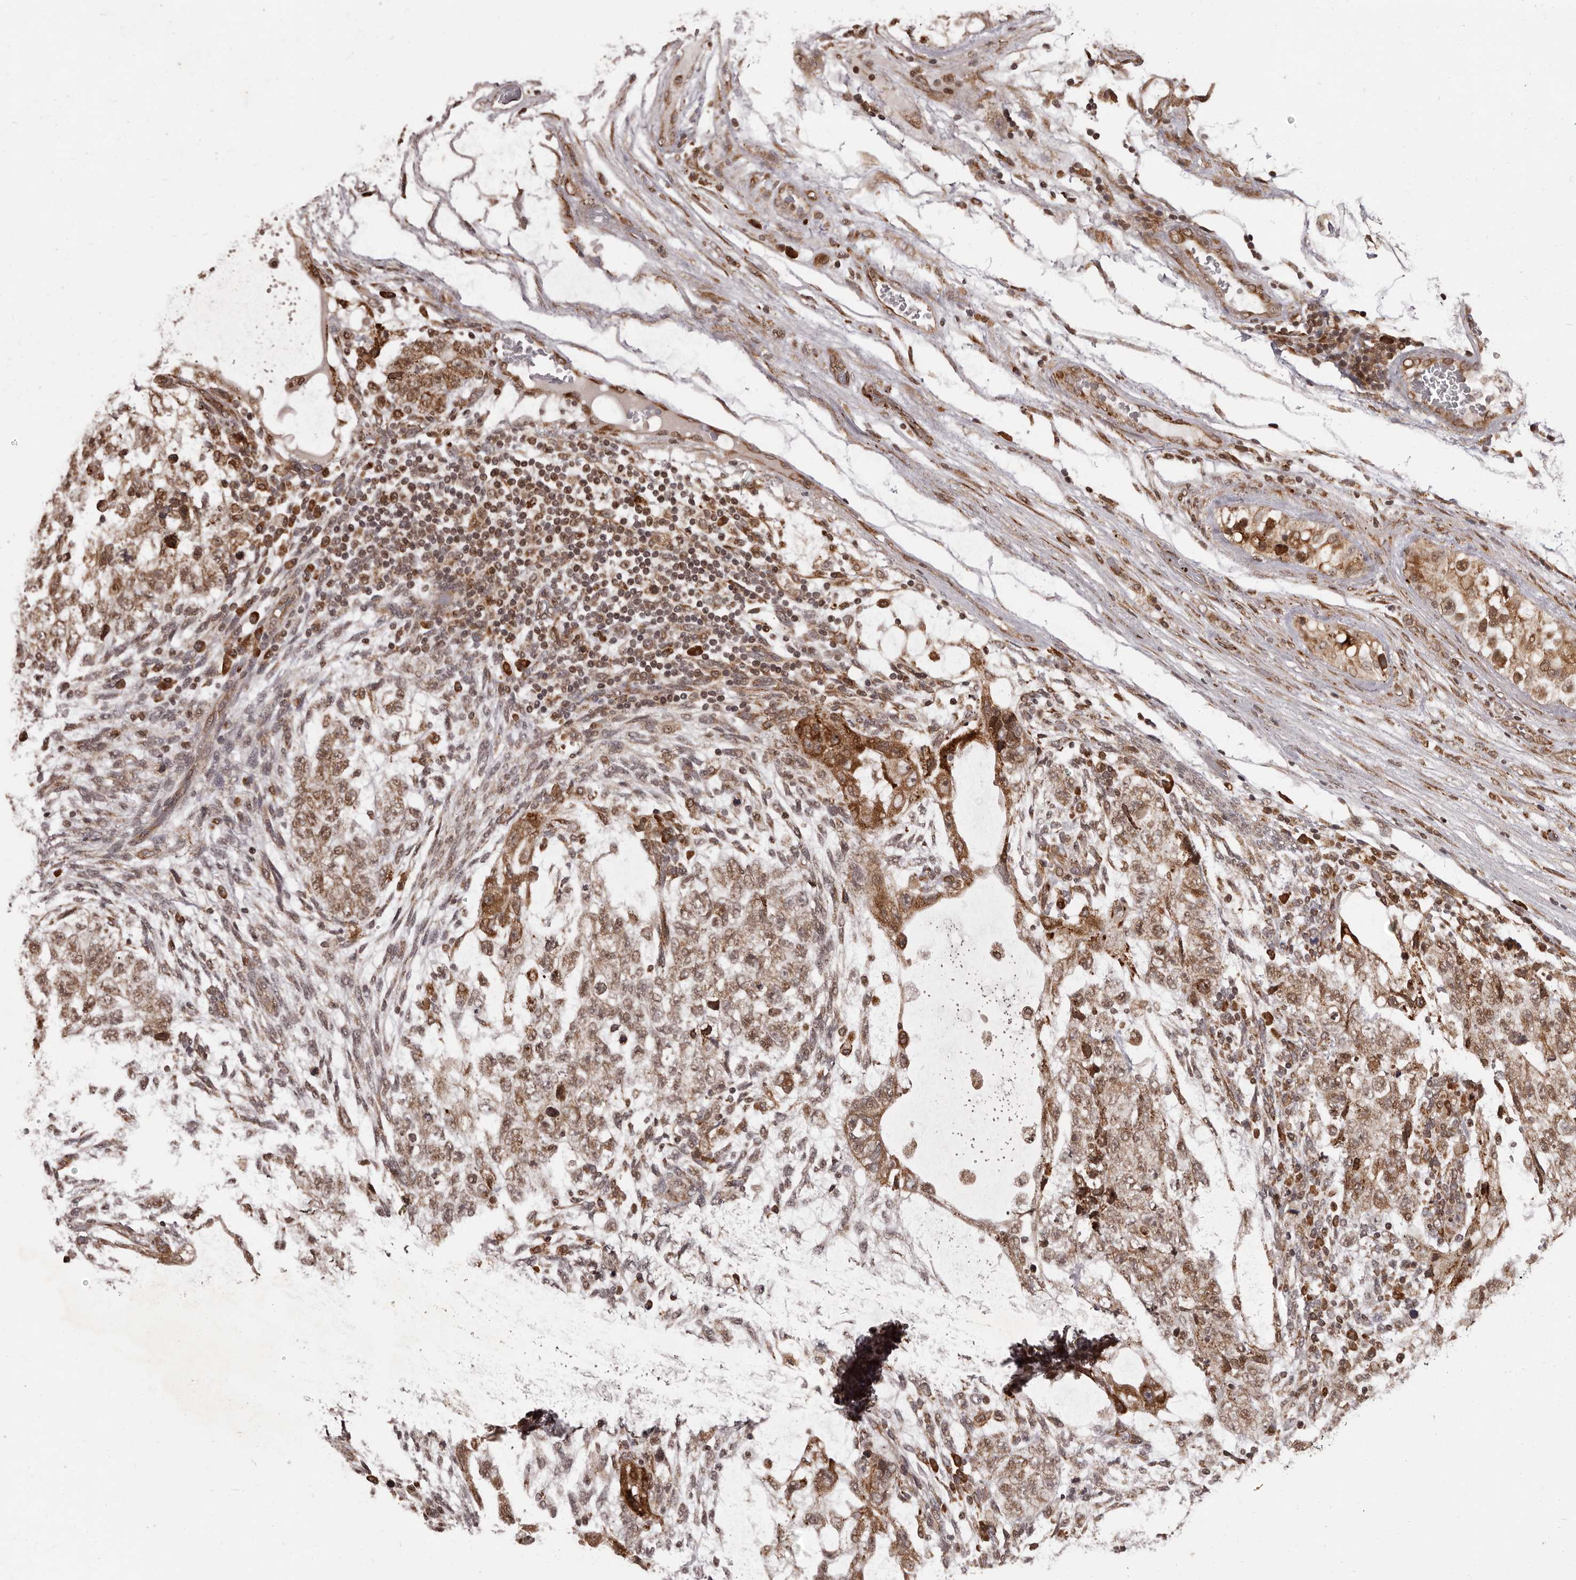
{"staining": {"intensity": "moderate", "quantity": ">75%", "location": "cytoplasmic/membranous,nuclear"}, "tissue": "testis cancer", "cell_type": "Tumor cells", "image_type": "cancer", "snomed": [{"axis": "morphology", "description": "Normal tissue, NOS"}, {"axis": "morphology", "description": "Carcinoma, Embryonal, NOS"}, {"axis": "topography", "description": "Testis"}], "caption": "Protein expression analysis of testis cancer (embryonal carcinoma) demonstrates moderate cytoplasmic/membranous and nuclear positivity in about >75% of tumor cells. The protein is shown in brown color, while the nuclei are stained blue.", "gene": "IL32", "patient": {"sex": "male", "age": 36}}